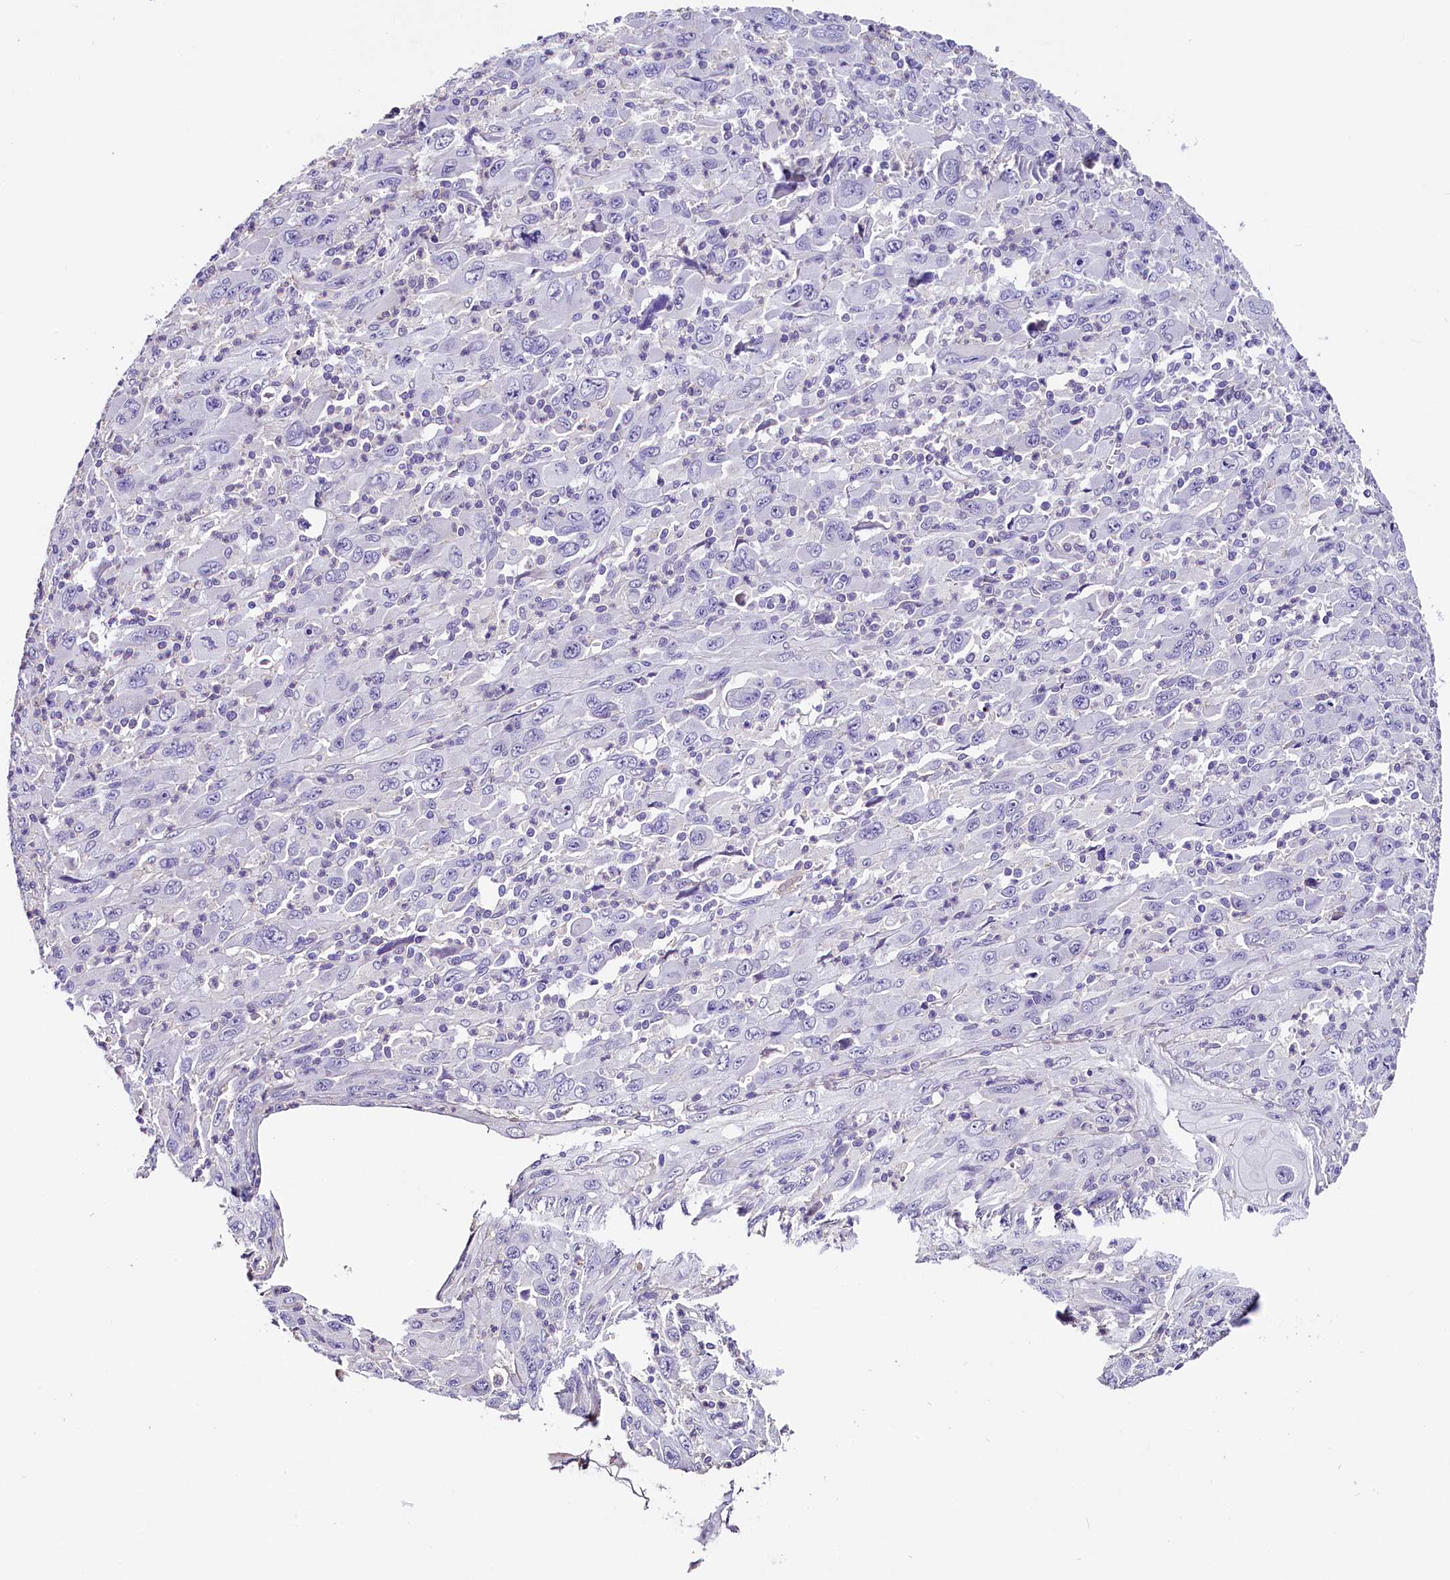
{"staining": {"intensity": "negative", "quantity": "none", "location": "none"}, "tissue": "melanoma", "cell_type": "Tumor cells", "image_type": "cancer", "snomed": [{"axis": "morphology", "description": "Malignant melanoma, Metastatic site"}, {"axis": "topography", "description": "Skin"}], "caption": "Tumor cells show no significant protein positivity in melanoma.", "gene": "MEX3B", "patient": {"sex": "female", "age": 56}}